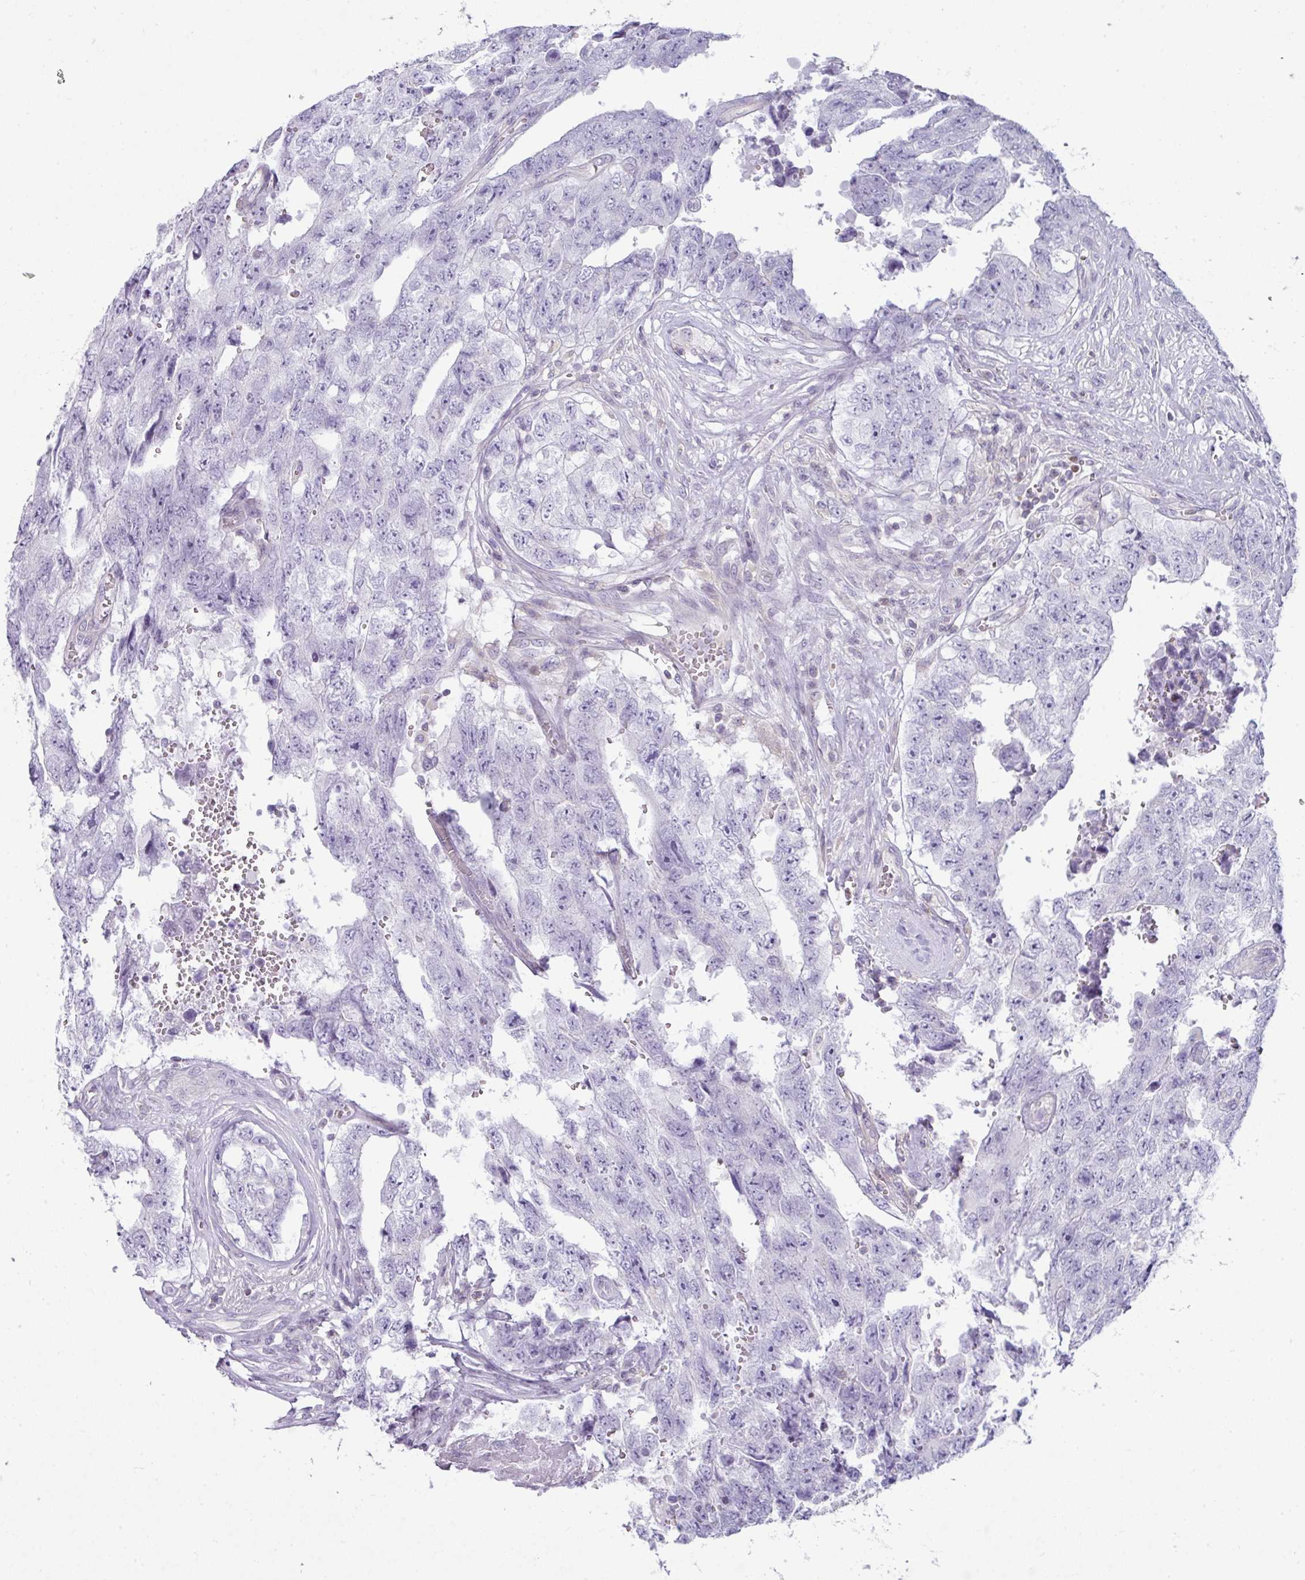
{"staining": {"intensity": "negative", "quantity": "none", "location": "none"}, "tissue": "testis cancer", "cell_type": "Tumor cells", "image_type": "cancer", "snomed": [{"axis": "morphology", "description": "Normal tissue, NOS"}, {"axis": "morphology", "description": "Carcinoma, Embryonal, NOS"}, {"axis": "topography", "description": "Testis"}, {"axis": "topography", "description": "Epididymis"}], "caption": "The histopathology image displays no significant positivity in tumor cells of embryonal carcinoma (testis). (DAB (3,3'-diaminobenzidine) immunohistochemistry with hematoxylin counter stain).", "gene": "STAT5A", "patient": {"sex": "male", "age": 25}}